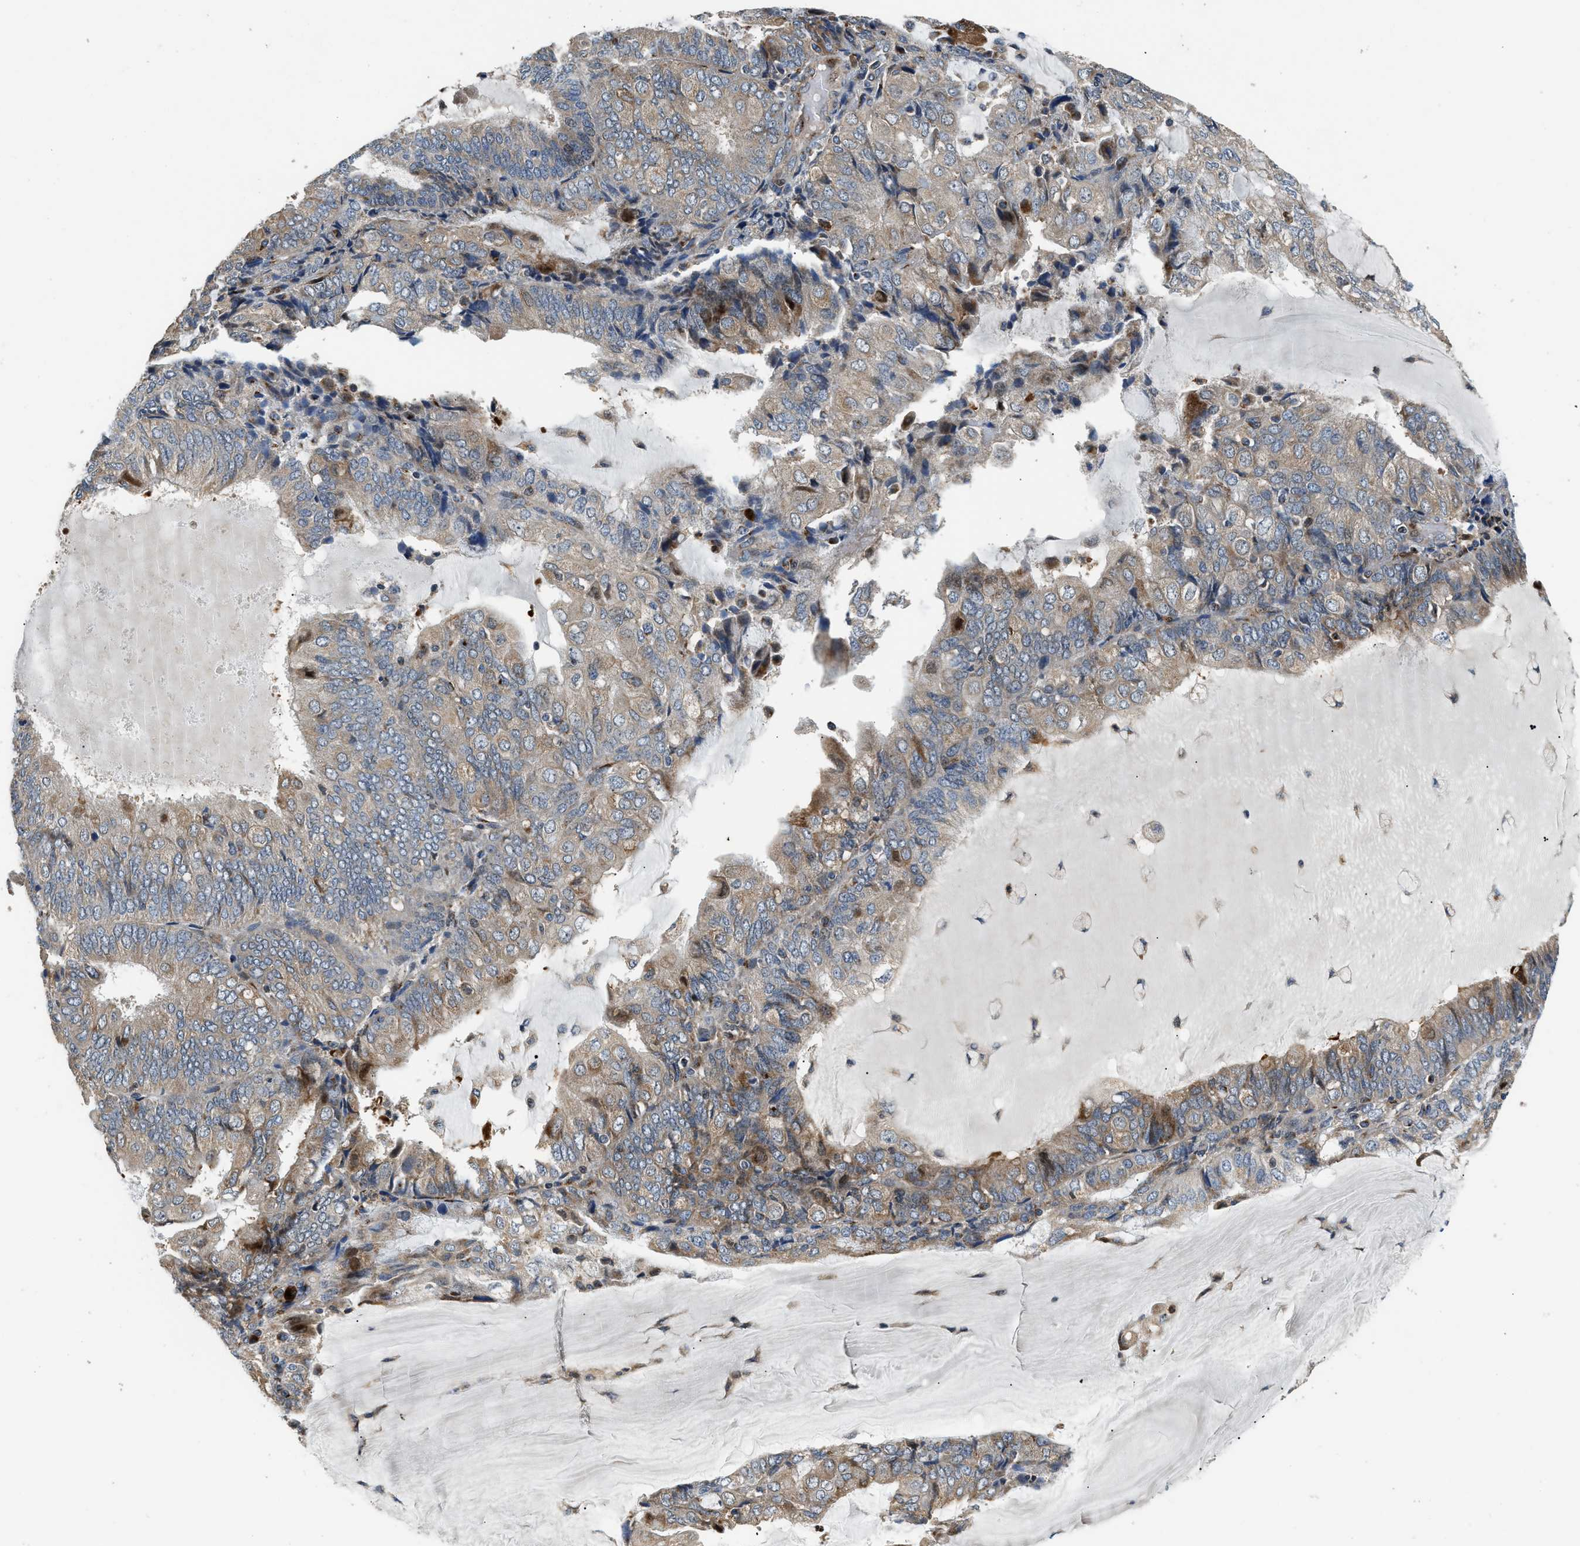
{"staining": {"intensity": "weak", "quantity": ">75%", "location": "cytoplasmic/membranous"}, "tissue": "endometrial cancer", "cell_type": "Tumor cells", "image_type": "cancer", "snomed": [{"axis": "morphology", "description": "Adenocarcinoma, NOS"}, {"axis": "topography", "description": "Endometrium"}], "caption": "Weak cytoplasmic/membranous staining is identified in approximately >75% of tumor cells in endometrial adenocarcinoma. The staining was performed using DAB (3,3'-diaminobenzidine), with brown indicating positive protein expression. Nuclei are stained blue with hematoxylin.", "gene": "FUT8", "patient": {"sex": "female", "age": 81}}